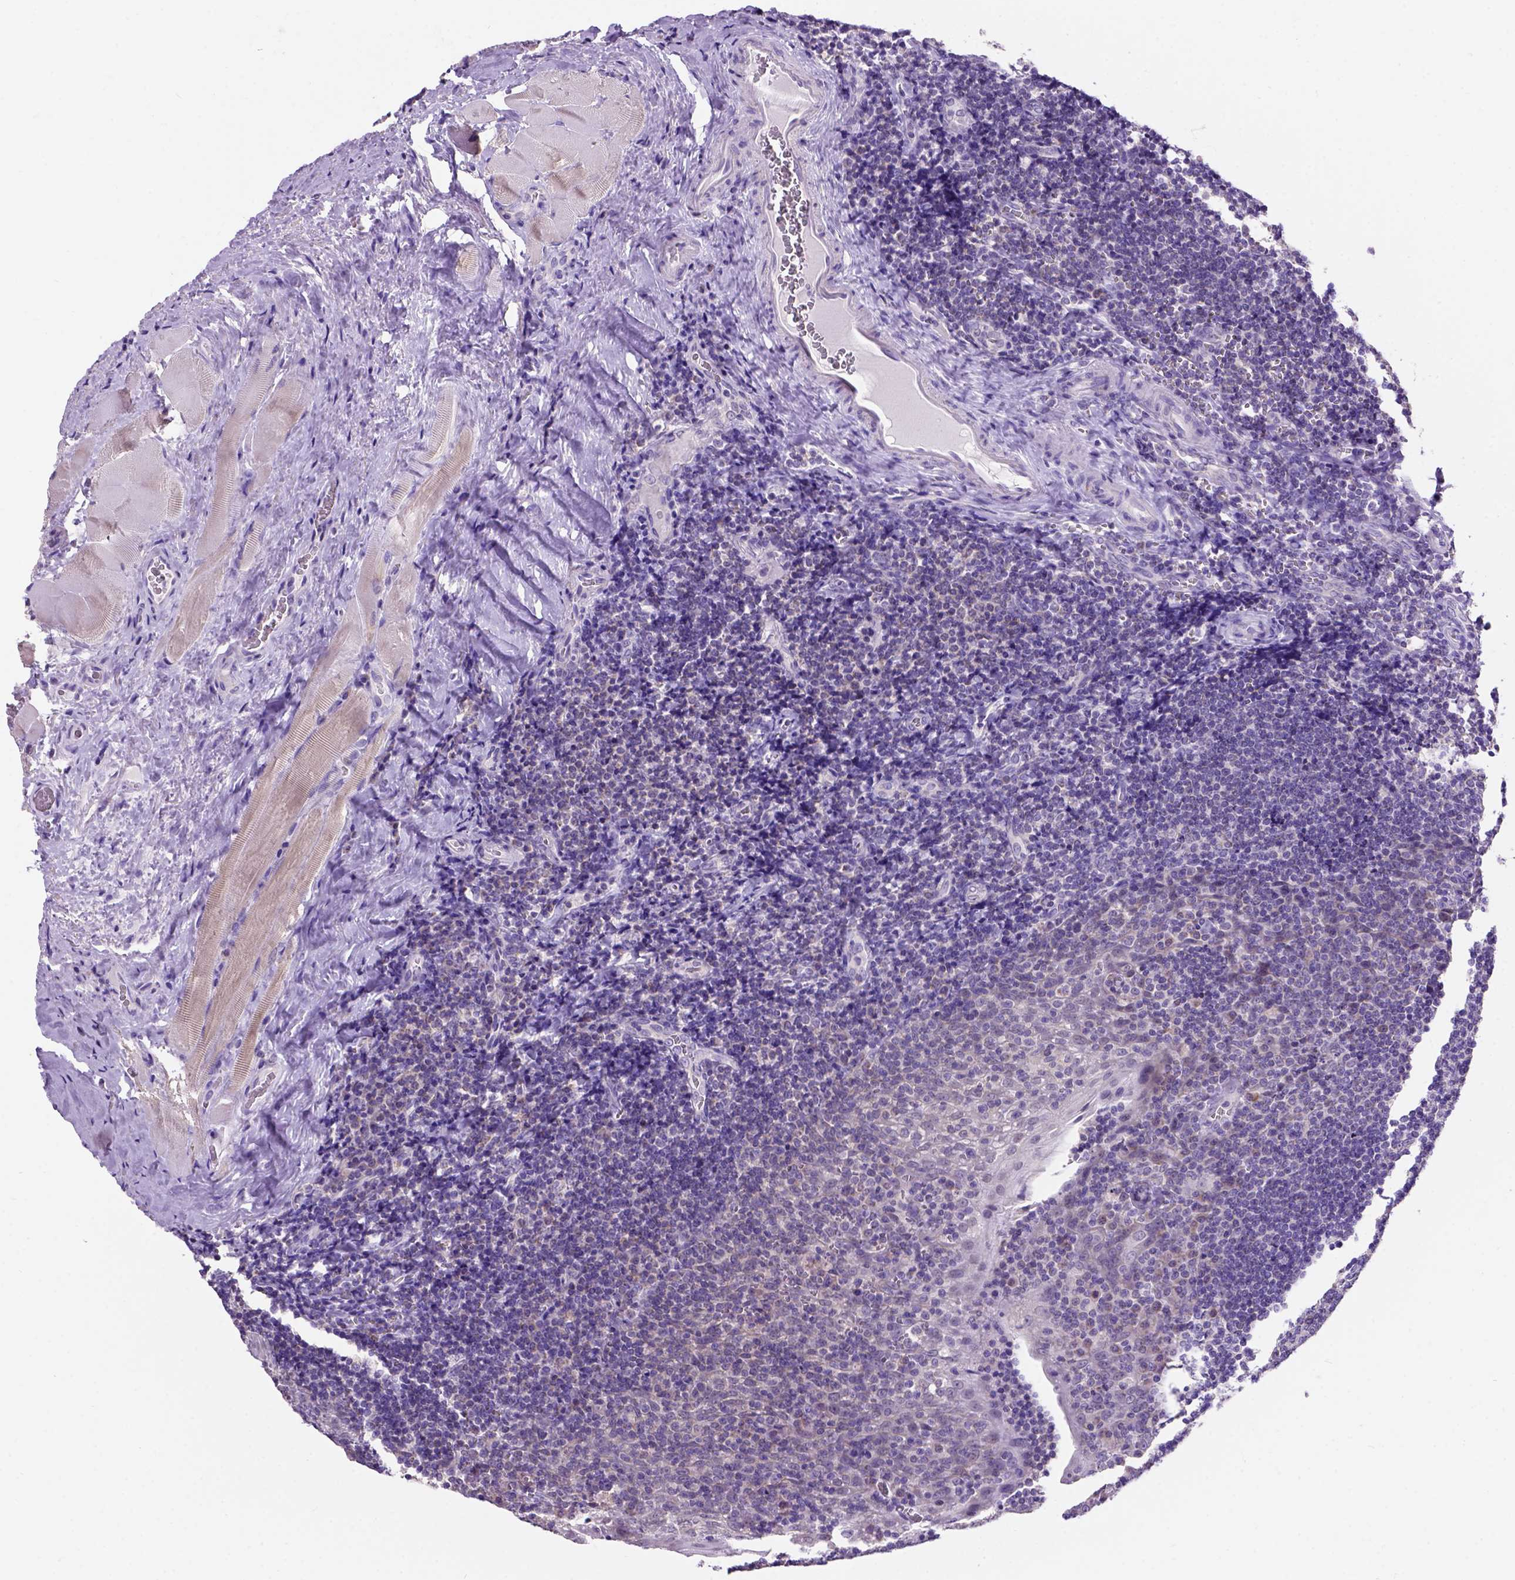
{"staining": {"intensity": "moderate", "quantity": "<25%", "location": "cytoplasmic/membranous"}, "tissue": "tonsil", "cell_type": "Germinal center cells", "image_type": "normal", "snomed": [{"axis": "morphology", "description": "Normal tissue, NOS"}, {"axis": "morphology", "description": "Inflammation, NOS"}, {"axis": "topography", "description": "Tonsil"}], "caption": "IHC (DAB) staining of normal tonsil demonstrates moderate cytoplasmic/membranous protein staining in approximately <25% of germinal center cells.", "gene": "L2HGDH", "patient": {"sex": "female", "age": 31}}